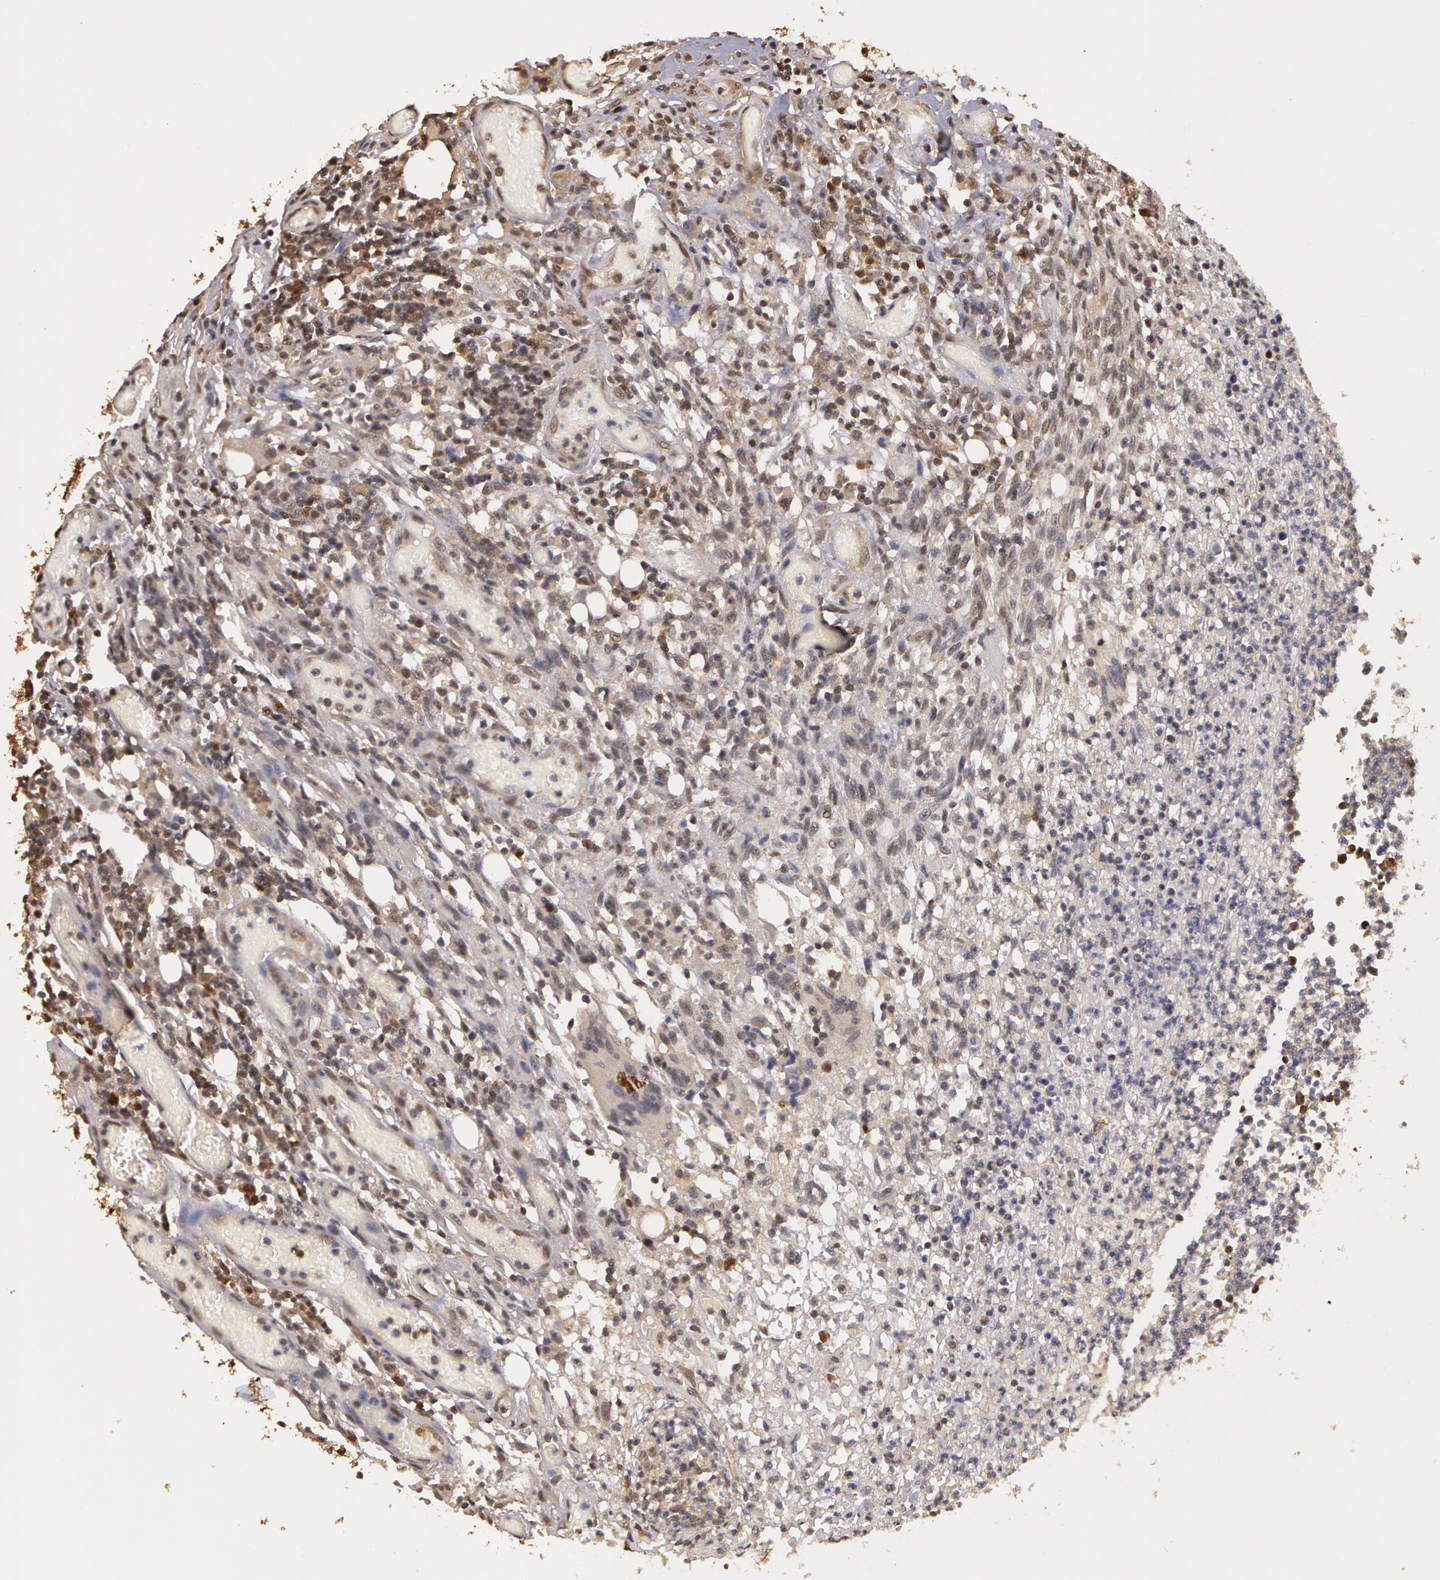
{"staining": {"intensity": "weak", "quantity": "25%-75%", "location": "cytoplasmic/membranous"}, "tissue": "lymphoma", "cell_type": "Tumor cells", "image_type": "cancer", "snomed": [{"axis": "morphology", "description": "Malignant lymphoma, non-Hodgkin's type, High grade"}, {"axis": "topography", "description": "Colon"}], "caption": "Immunohistochemical staining of human malignant lymphoma, non-Hodgkin's type (high-grade) reveals low levels of weak cytoplasmic/membranous positivity in approximately 25%-75% of tumor cells.", "gene": "AHSA1", "patient": {"sex": "male", "age": 82}}